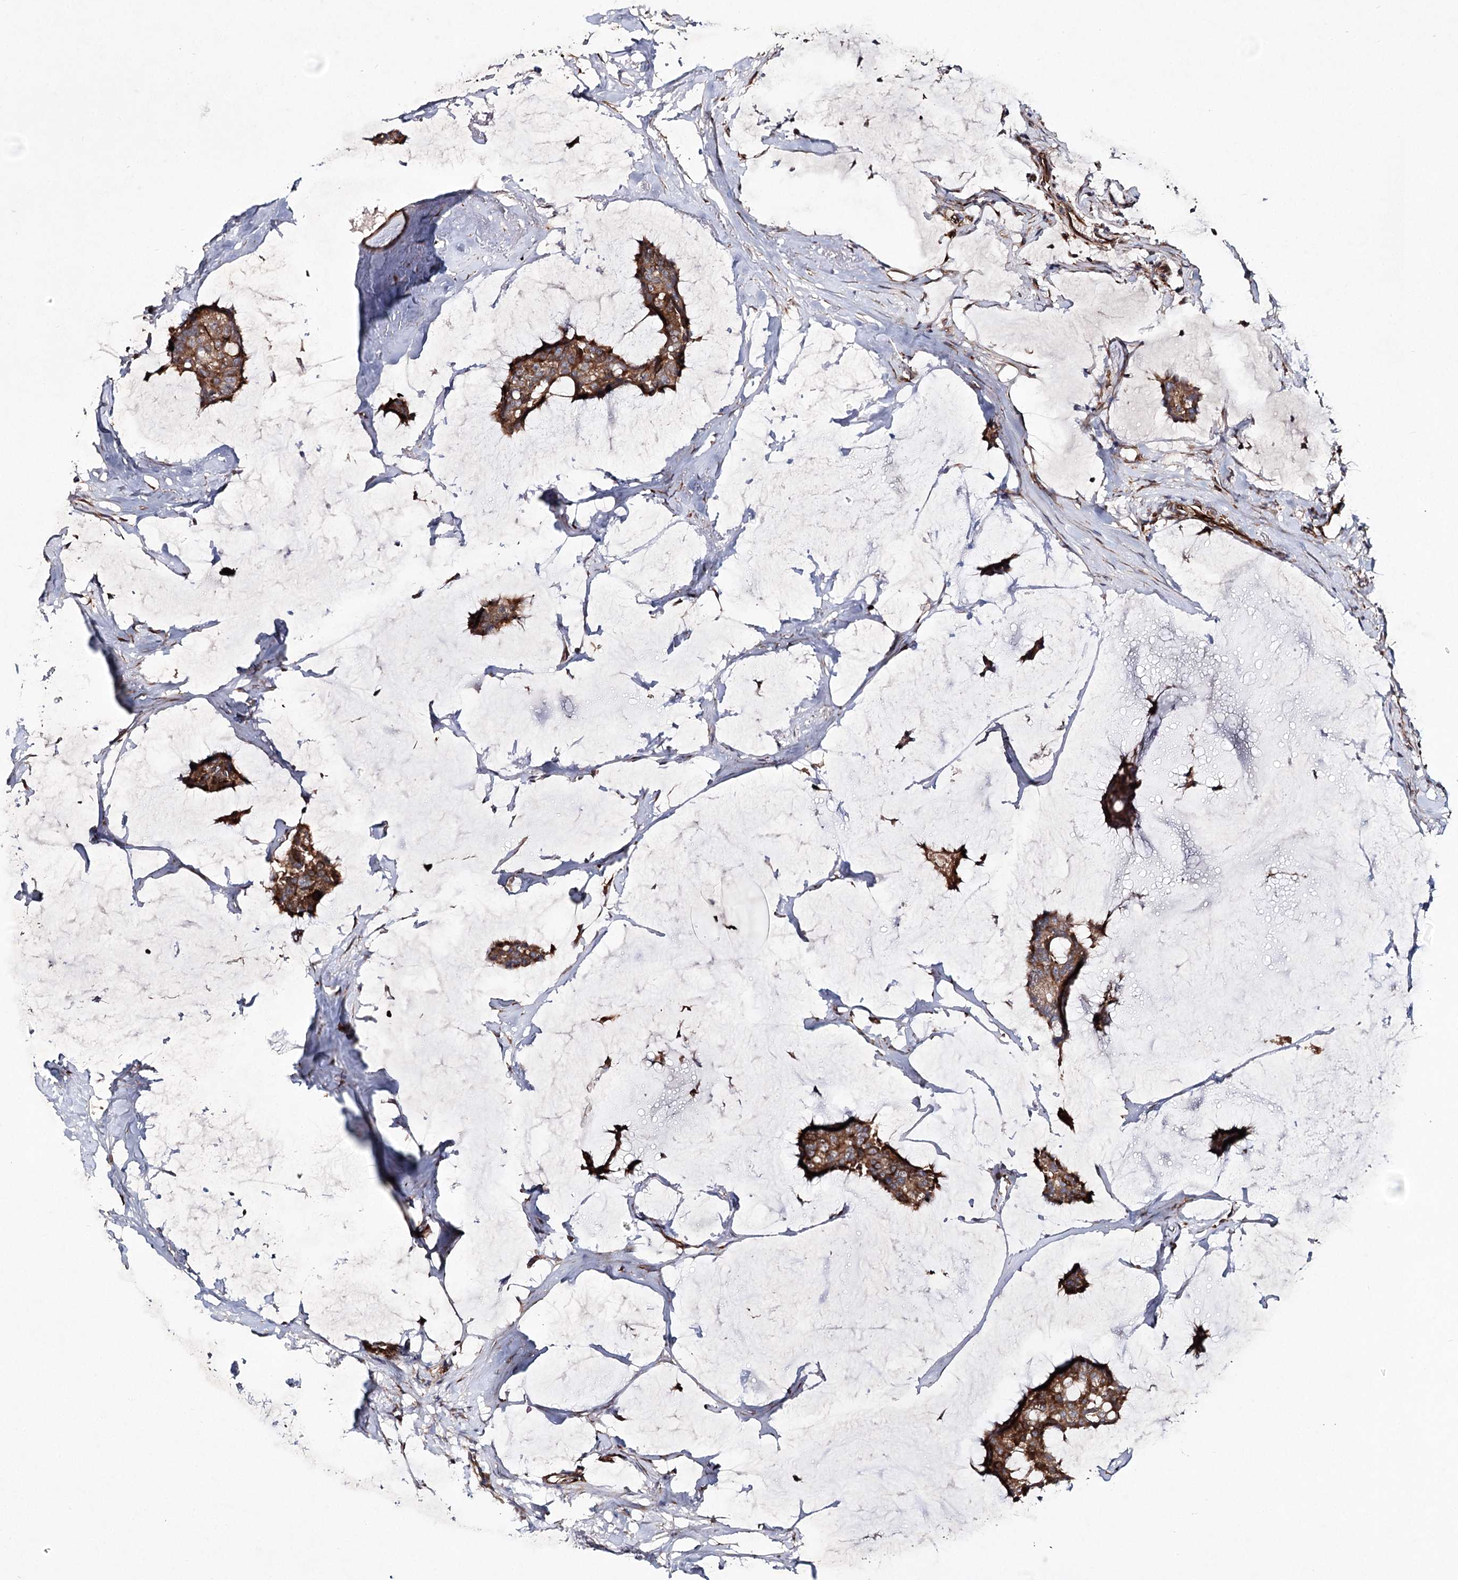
{"staining": {"intensity": "moderate", "quantity": ">75%", "location": "cytoplasmic/membranous"}, "tissue": "breast cancer", "cell_type": "Tumor cells", "image_type": "cancer", "snomed": [{"axis": "morphology", "description": "Duct carcinoma"}, {"axis": "topography", "description": "Breast"}], "caption": "Immunohistochemical staining of human breast infiltrating ductal carcinoma displays moderate cytoplasmic/membranous protein positivity in about >75% of tumor cells. (DAB IHC, brown staining for protein, blue staining for nuclei).", "gene": "DPEP2", "patient": {"sex": "female", "age": 93}}